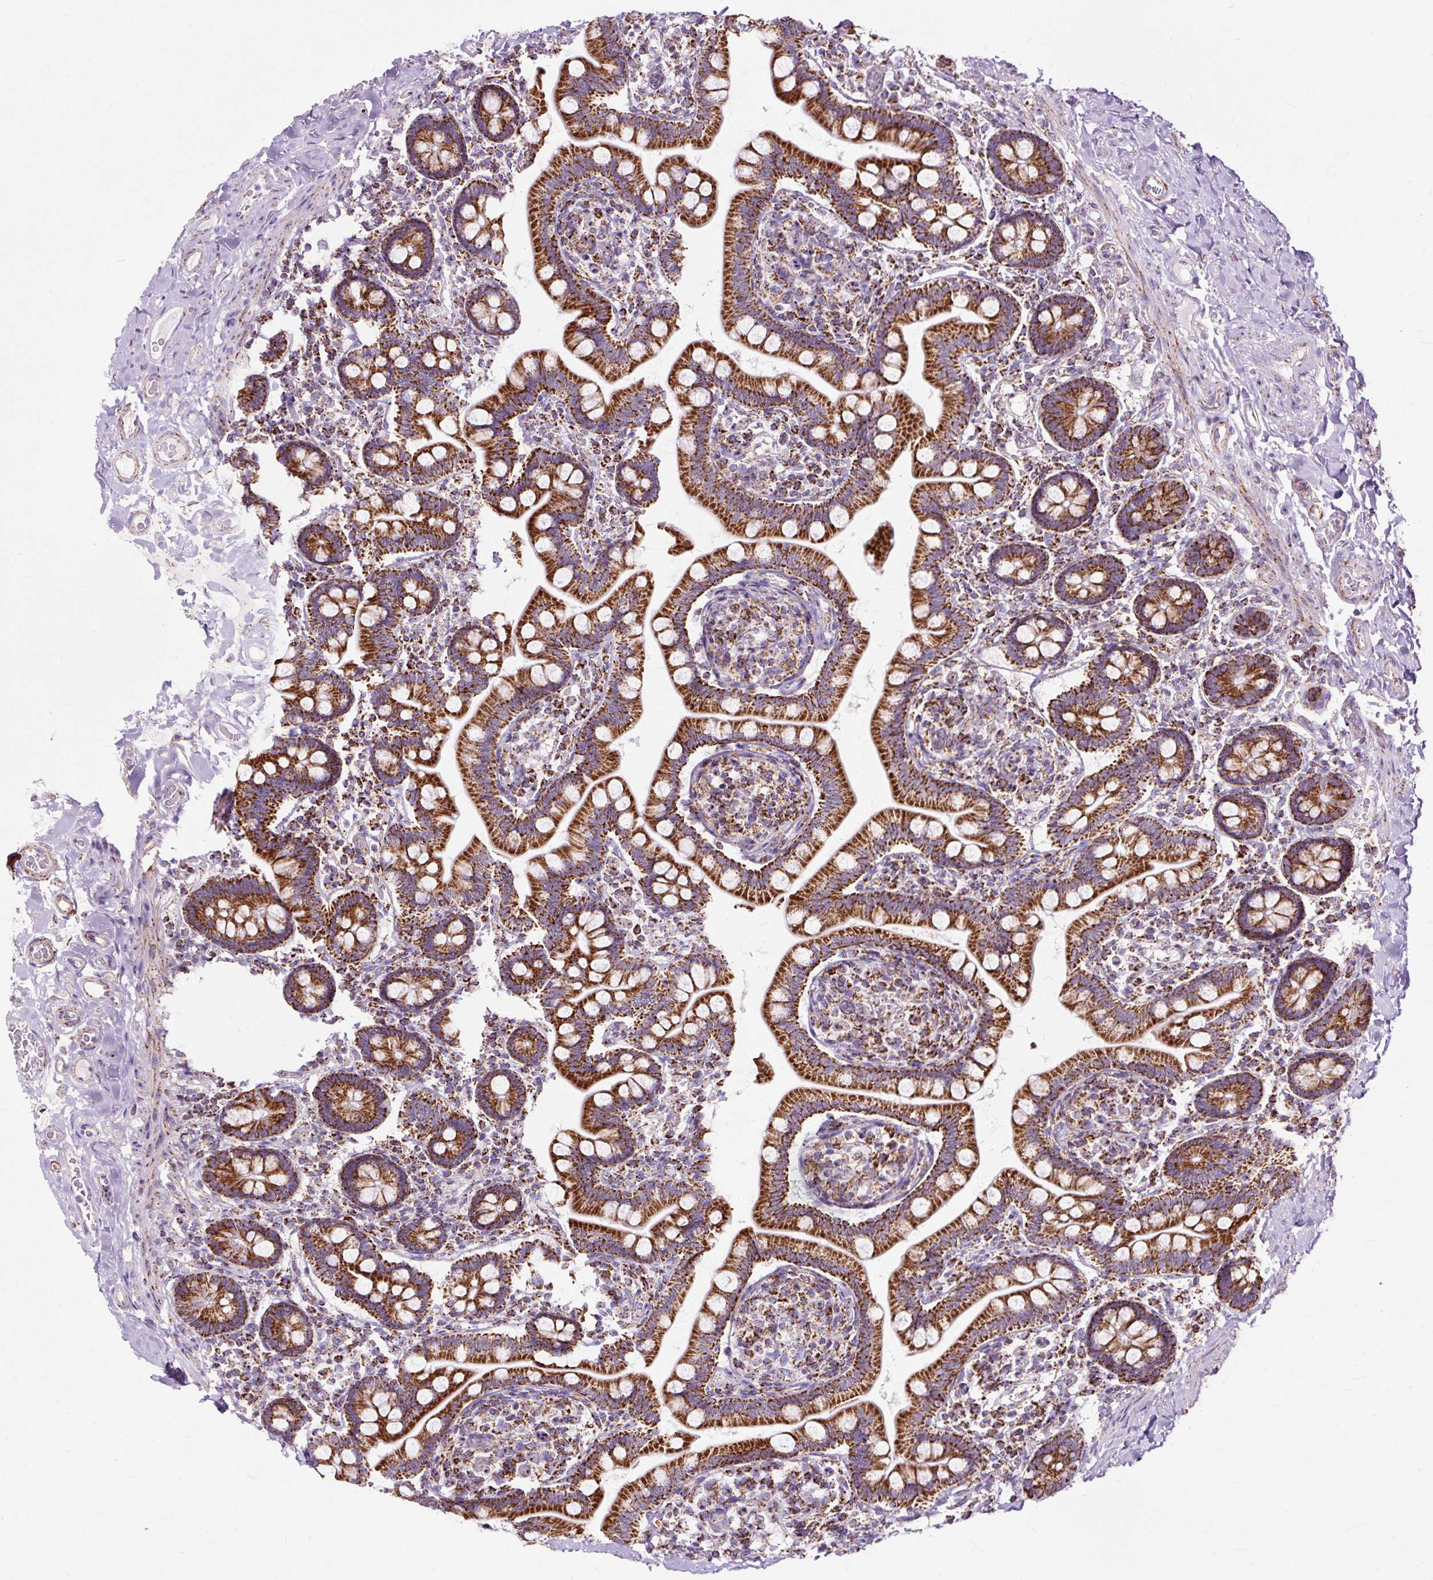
{"staining": {"intensity": "strong", "quantity": ">75%", "location": "cytoplasmic/membranous"}, "tissue": "small intestine", "cell_type": "Glandular cells", "image_type": "normal", "snomed": [{"axis": "morphology", "description": "Normal tissue, NOS"}, {"axis": "topography", "description": "Small intestine"}], "caption": "IHC staining of benign small intestine, which demonstrates high levels of strong cytoplasmic/membranous expression in approximately >75% of glandular cells indicating strong cytoplasmic/membranous protein staining. The staining was performed using DAB (brown) for protein detection and nuclei were counterstained in hematoxylin (blue).", "gene": "DLAT", "patient": {"sex": "female", "age": 64}}